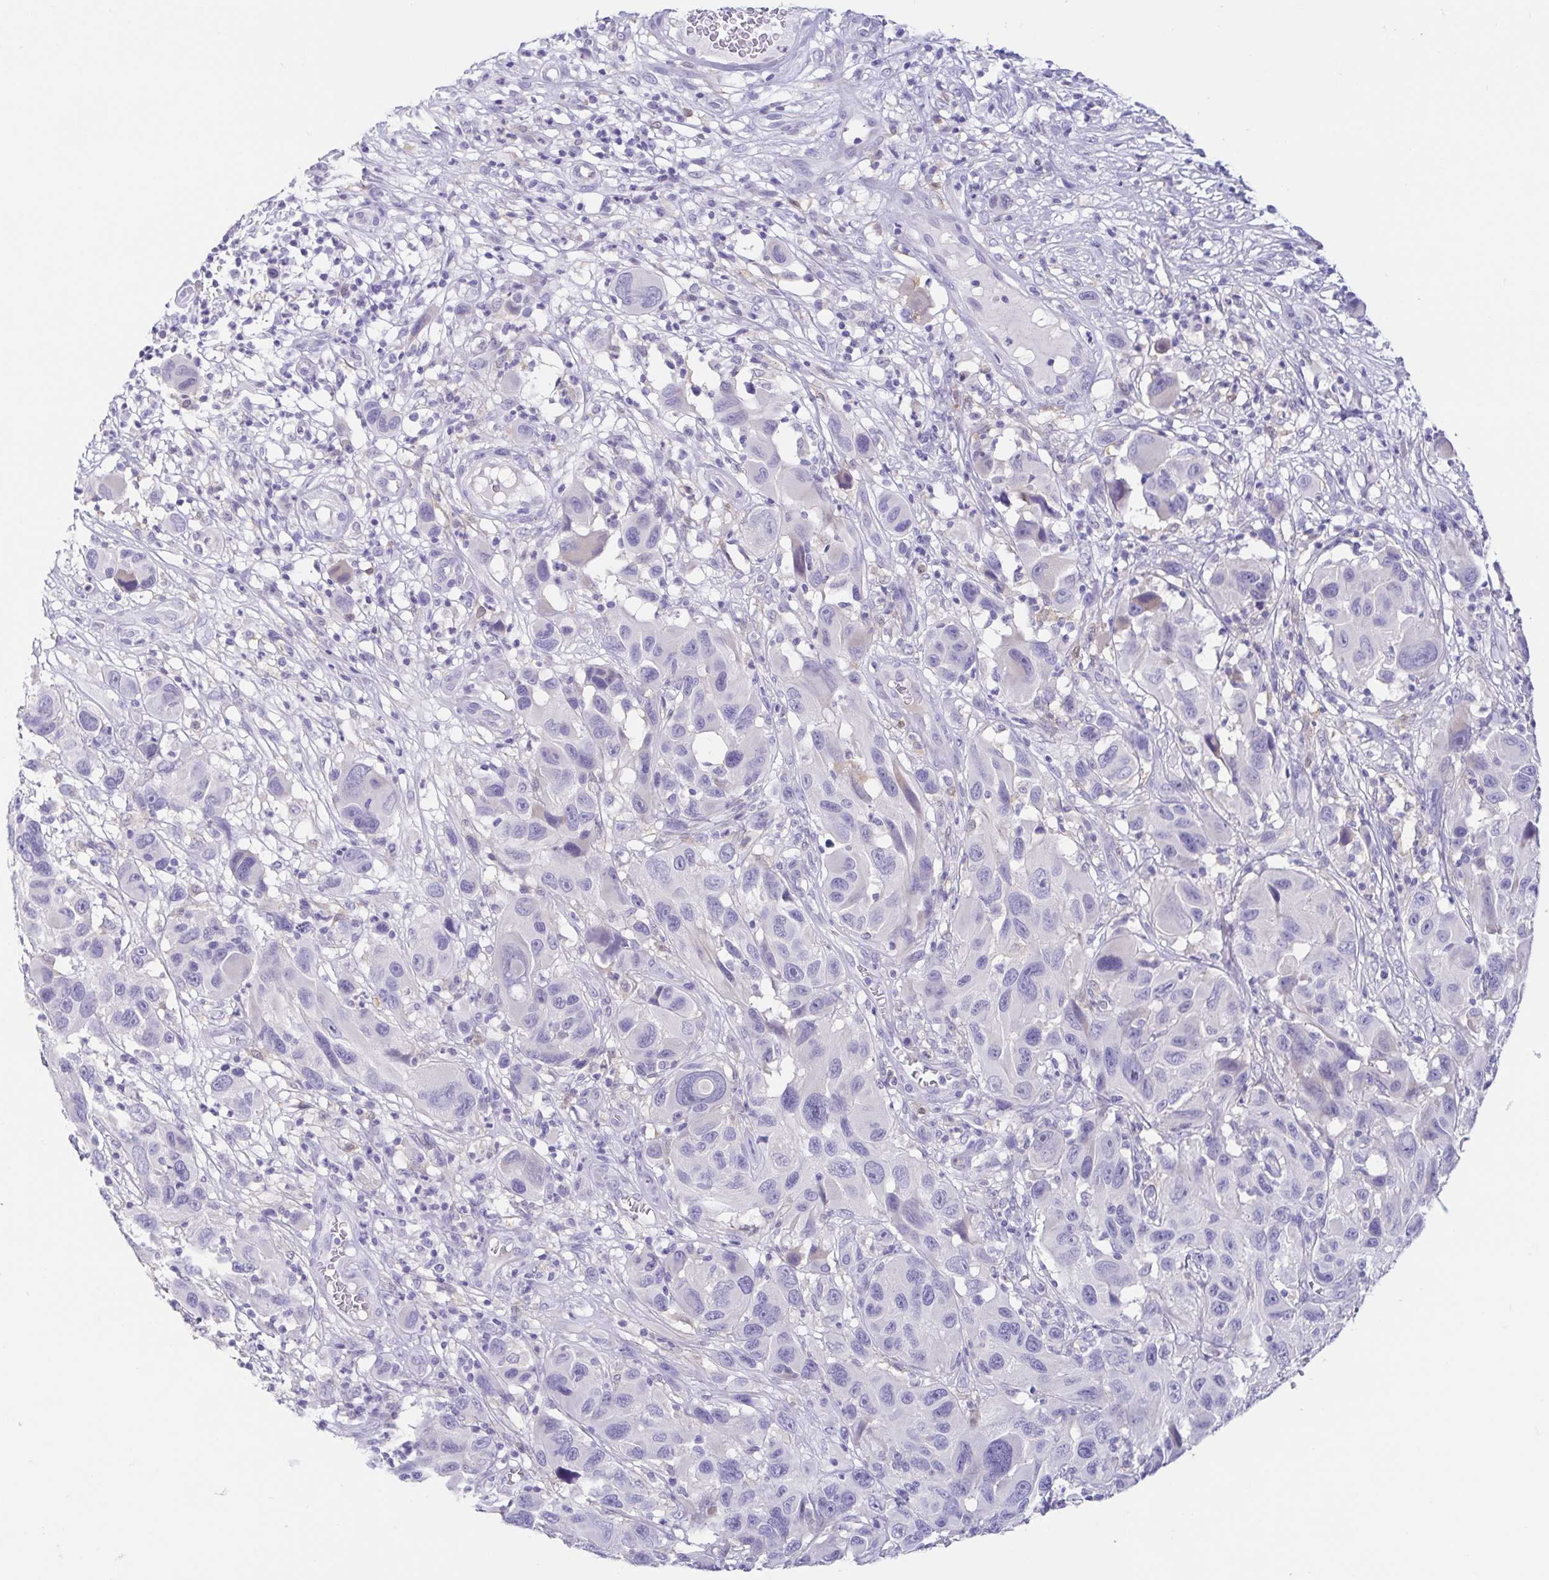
{"staining": {"intensity": "negative", "quantity": "none", "location": "none"}, "tissue": "melanoma", "cell_type": "Tumor cells", "image_type": "cancer", "snomed": [{"axis": "morphology", "description": "Malignant melanoma, NOS"}, {"axis": "topography", "description": "Skin"}], "caption": "High magnification brightfield microscopy of malignant melanoma stained with DAB (3,3'-diaminobenzidine) (brown) and counterstained with hematoxylin (blue): tumor cells show no significant expression.", "gene": "FABP3", "patient": {"sex": "male", "age": 53}}